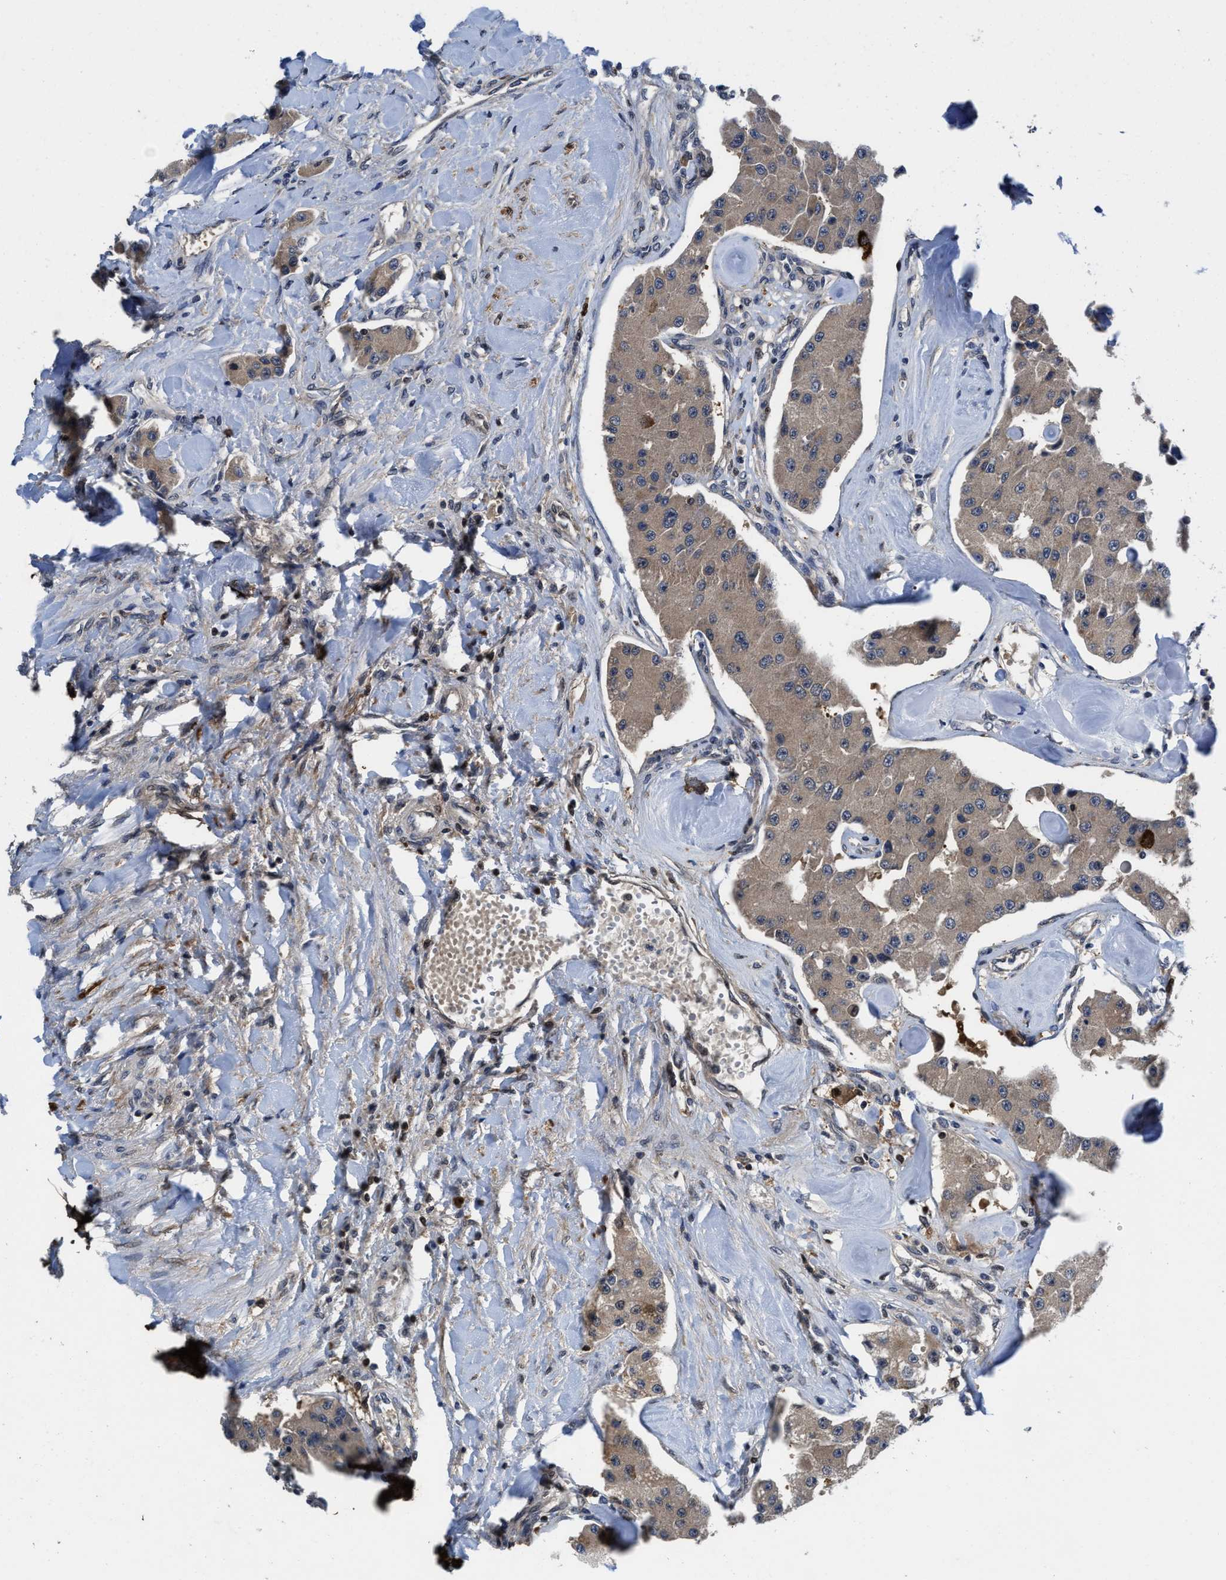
{"staining": {"intensity": "weak", "quantity": ">75%", "location": "cytoplasmic/membranous"}, "tissue": "carcinoid", "cell_type": "Tumor cells", "image_type": "cancer", "snomed": [{"axis": "morphology", "description": "Carcinoid, malignant, NOS"}, {"axis": "topography", "description": "Pancreas"}], "caption": "This histopathology image demonstrates carcinoid stained with immunohistochemistry to label a protein in brown. The cytoplasmic/membranous of tumor cells show weak positivity for the protein. Nuclei are counter-stained blue.", "gene": "KIF12", "patient": {"sex": "male", "age": 41}}